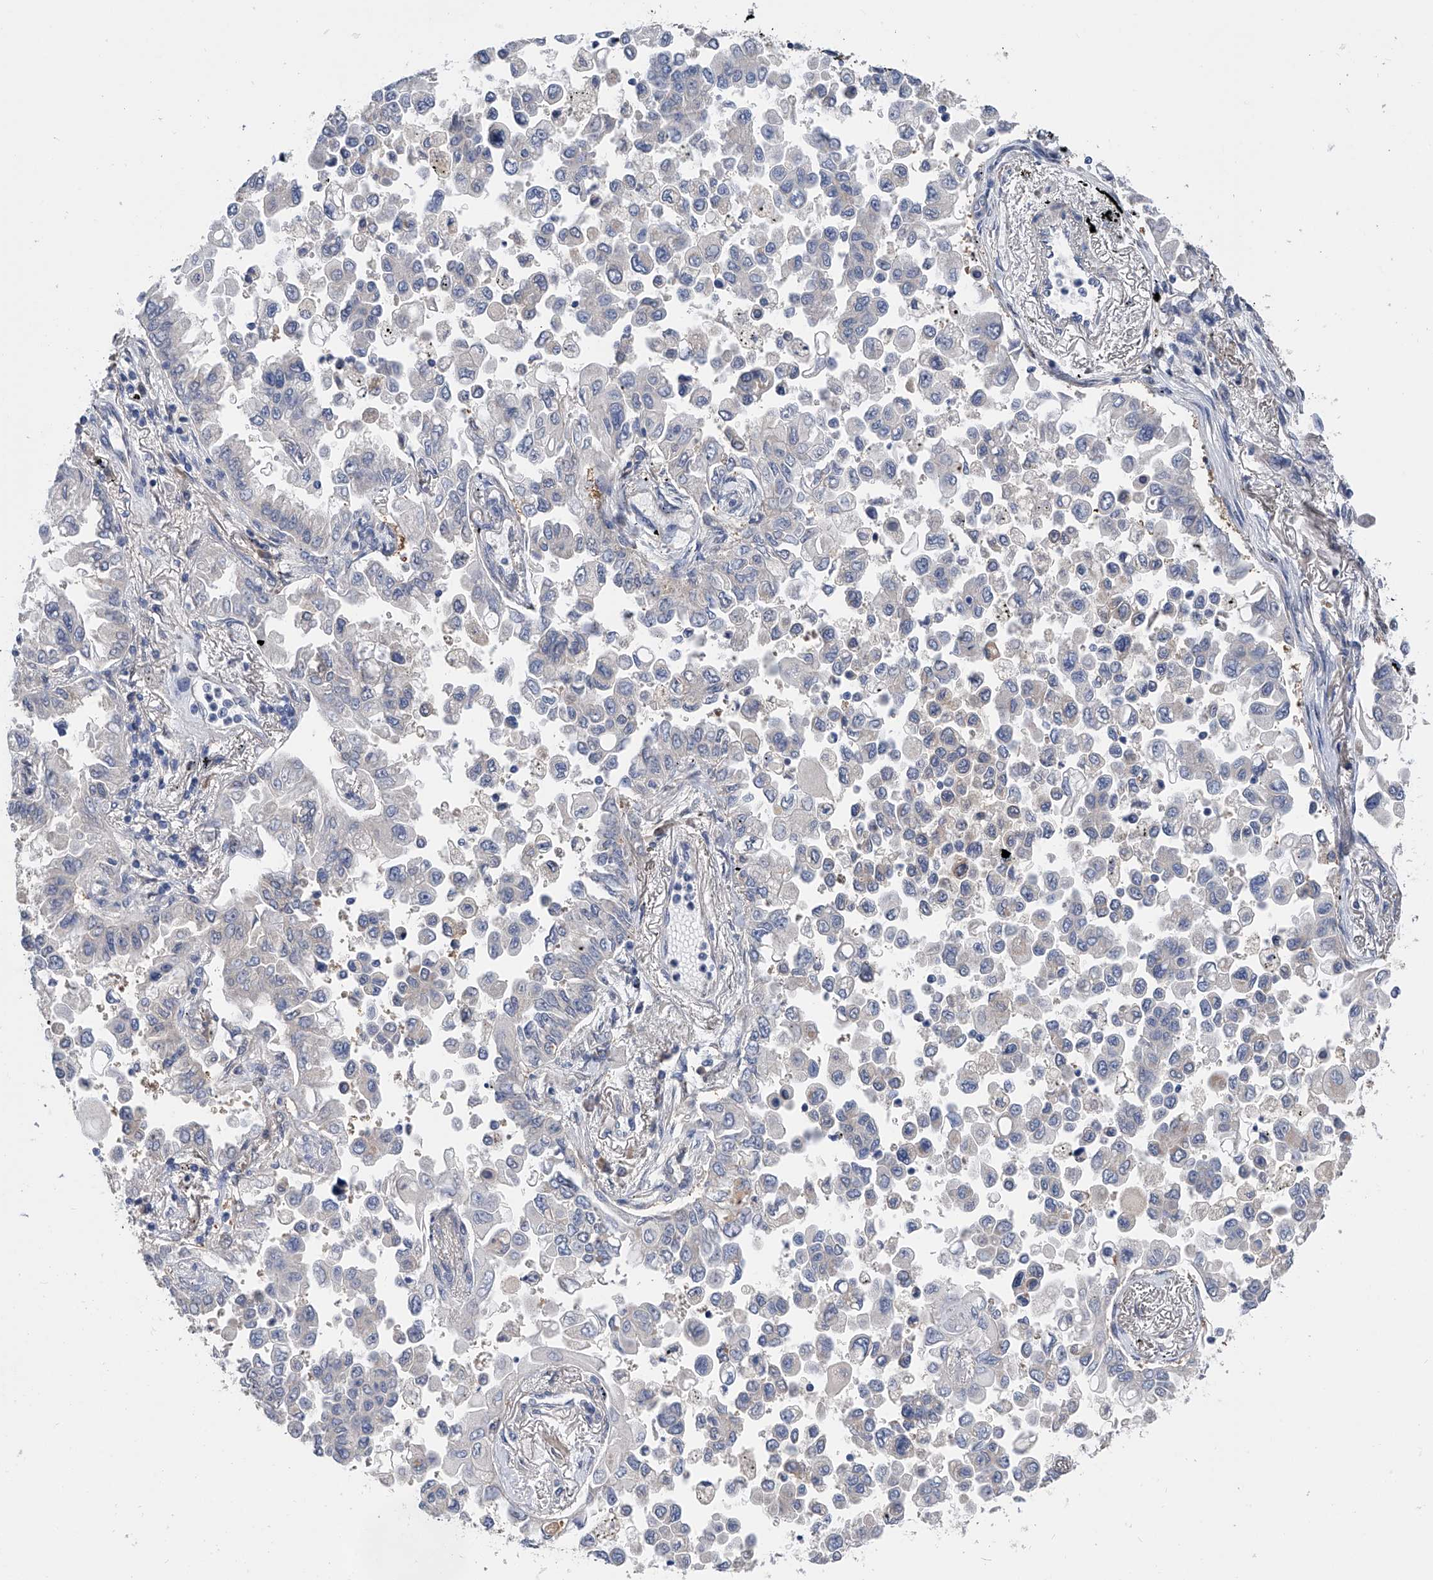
{"staining": {"intensity": "negative", "quantity": "none", "location": "none"}, "tissue": "lung cancer", "cell_type": "Tumor cells", "image_type": "cancer", "snomed": [{"axis": "morphology", "description": "Adenocarcinoma, NOS"}, {"axis": "topography", "description": "Lung"}], "caption": "Tumor cells show no significant protein staining in lung cancer.", "gene": "PGM3", "patient": {"sex": "female", "age": 67}}